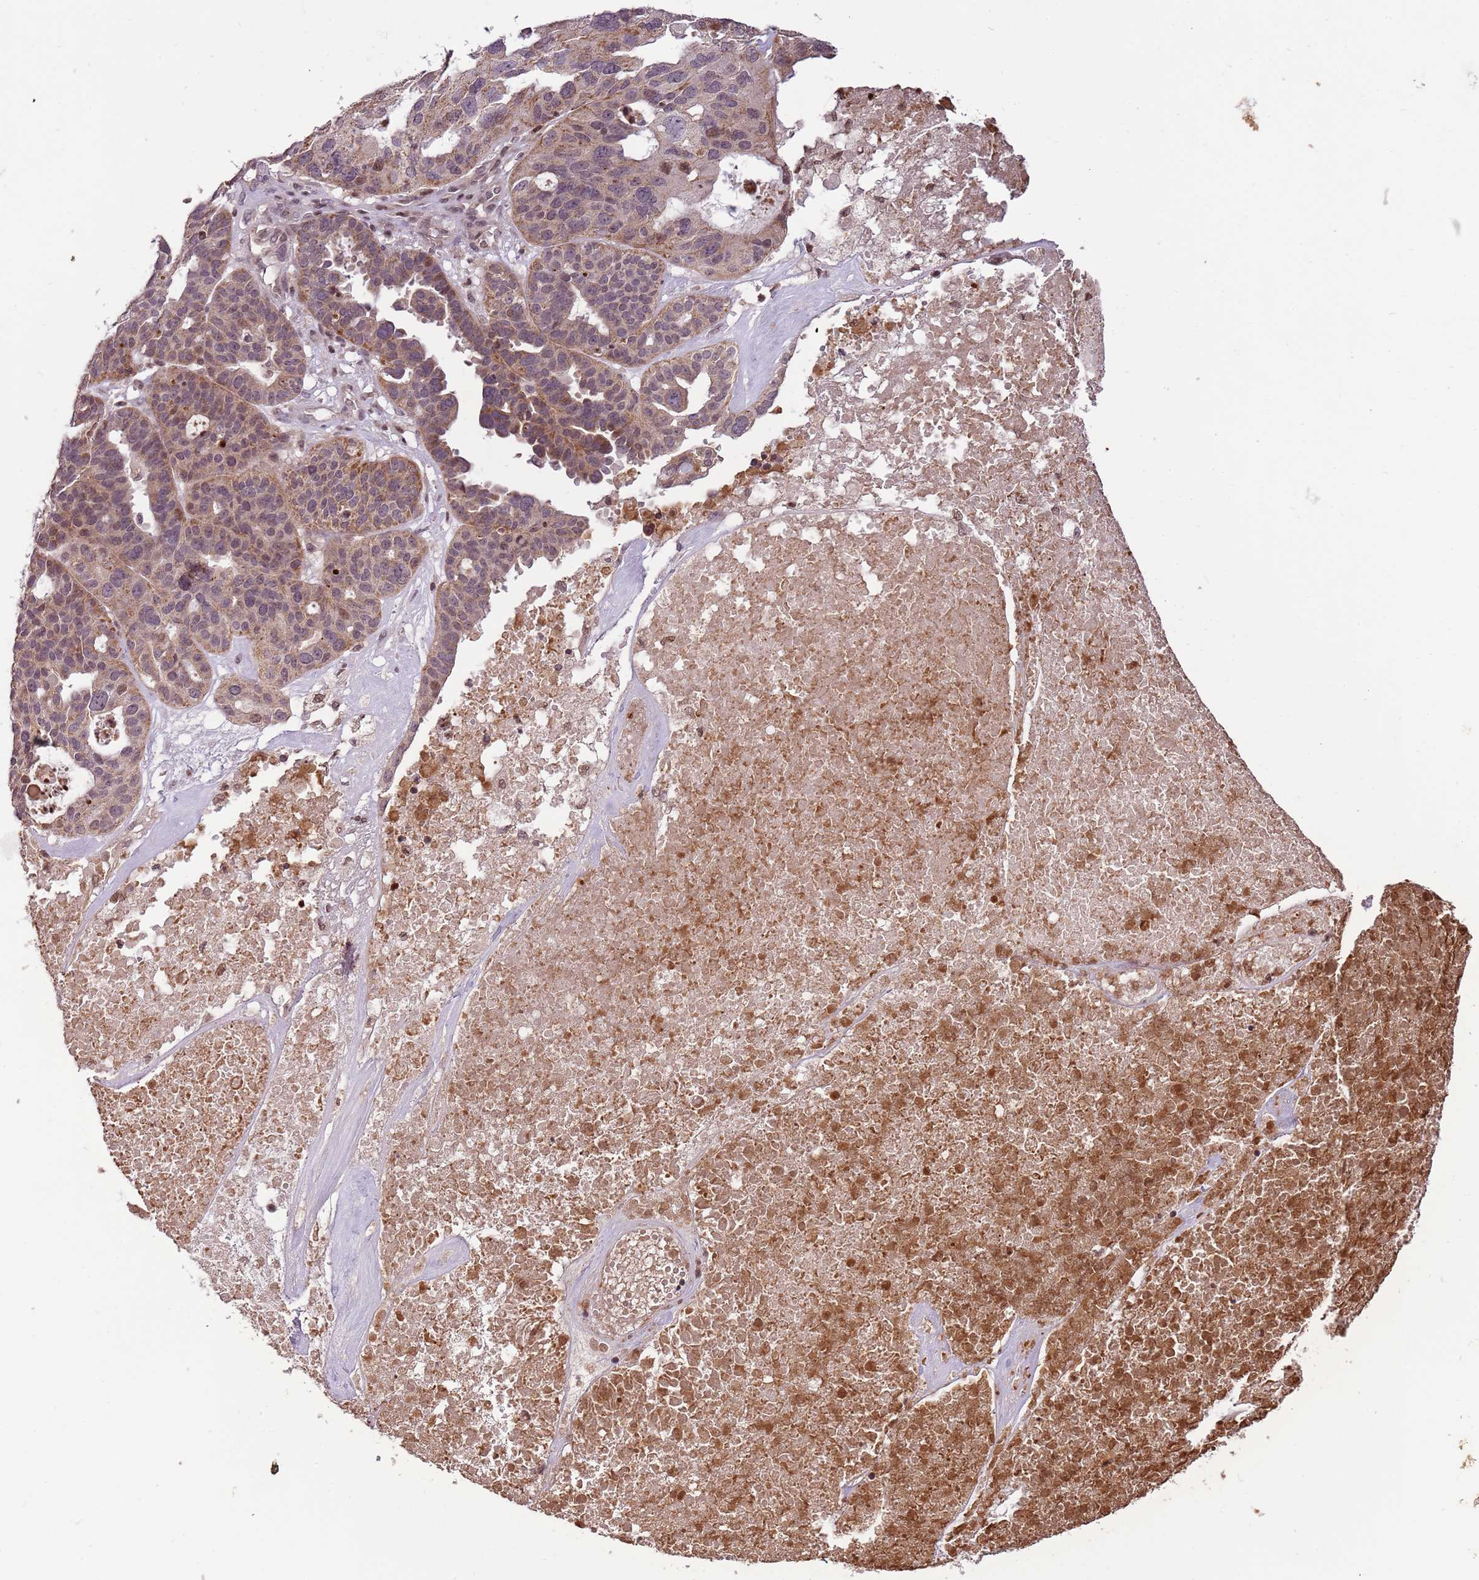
{"staining": {"intensity": "moderate", "quantity": "25%-75%", "location": "cytoplasmic/membranous,nuclear"}, "tissue": "ovarian cancer", "cell_type": "Tumor cells", "image_type": "cancer", "snomed": [{"axis": "morphology", "description": "Cystadenocarcinoma, serous, NOS"}, {"axis": "topography", "description": "Ovary"}], "caption": "Ovarian serous cystadenocarcinoma was stained to show a protein in brown. There is medium levels of moderate cytoplasmic/membranous and nuclear staining in approximately 25%-75% of tumor cells.", "gene": "SAMSN1", "patient": {"sex": "female", "age": 59}}